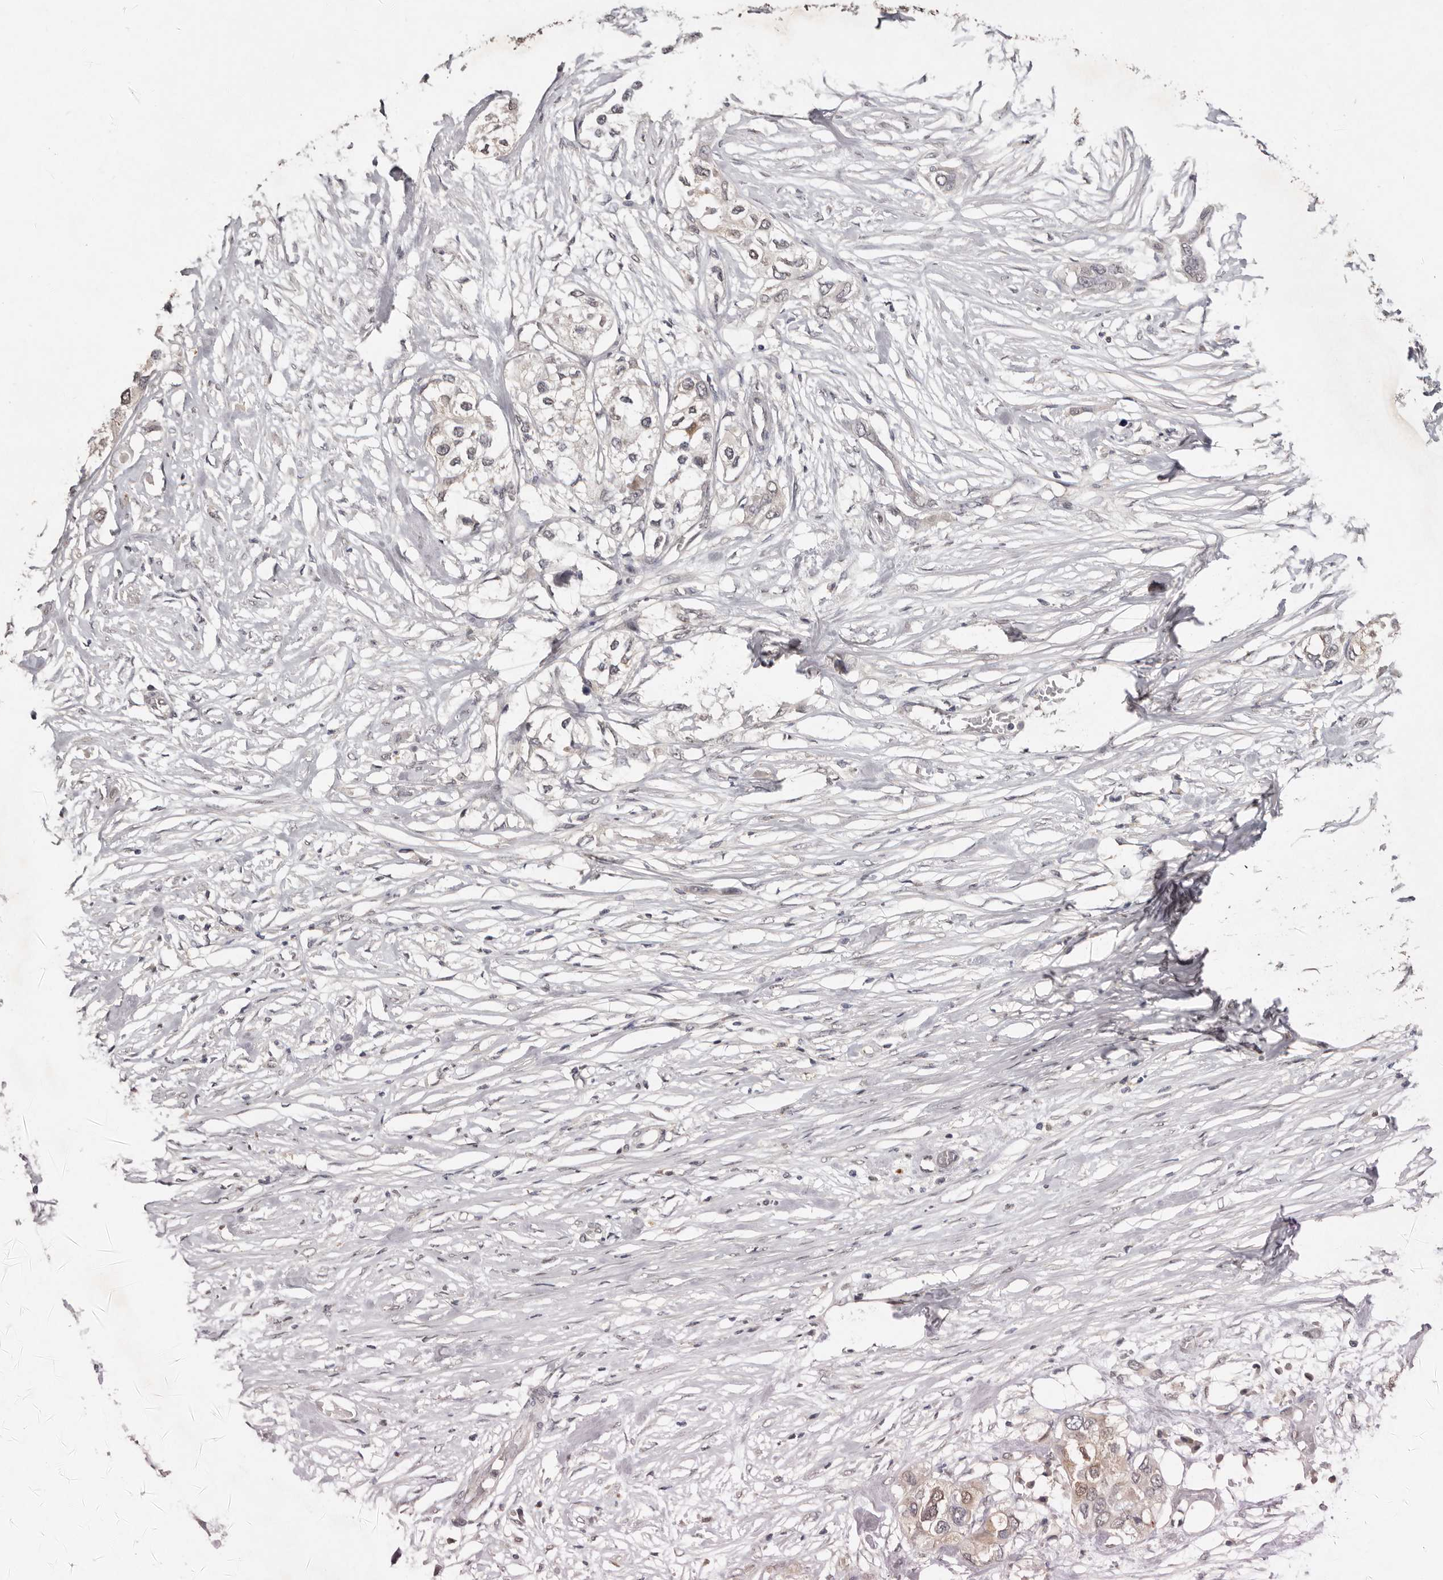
{"staining": {"intensity": "weak", "quantity": "25%-75%", "location": "cytoplasmic/membranous"}, "tissue": "urothelial cancer", "cell_type": "Tumor cells", "image_type": "cancer", "snomed": [{"axis": "morphology", "description": "Urothelial carcinoma, High grade"}, {"axis": "topography", "description": "Urinary bladder"}], "caption": "Urothelial carcinoma (high-grade) tissue shows weak cytoplasmic/membranous staining in approximately 25%-75% of tumor cells, visualized by immunohistochemistry.", "gene": "SULT1E1", "patient": {"sex": "male", "age": 64}}